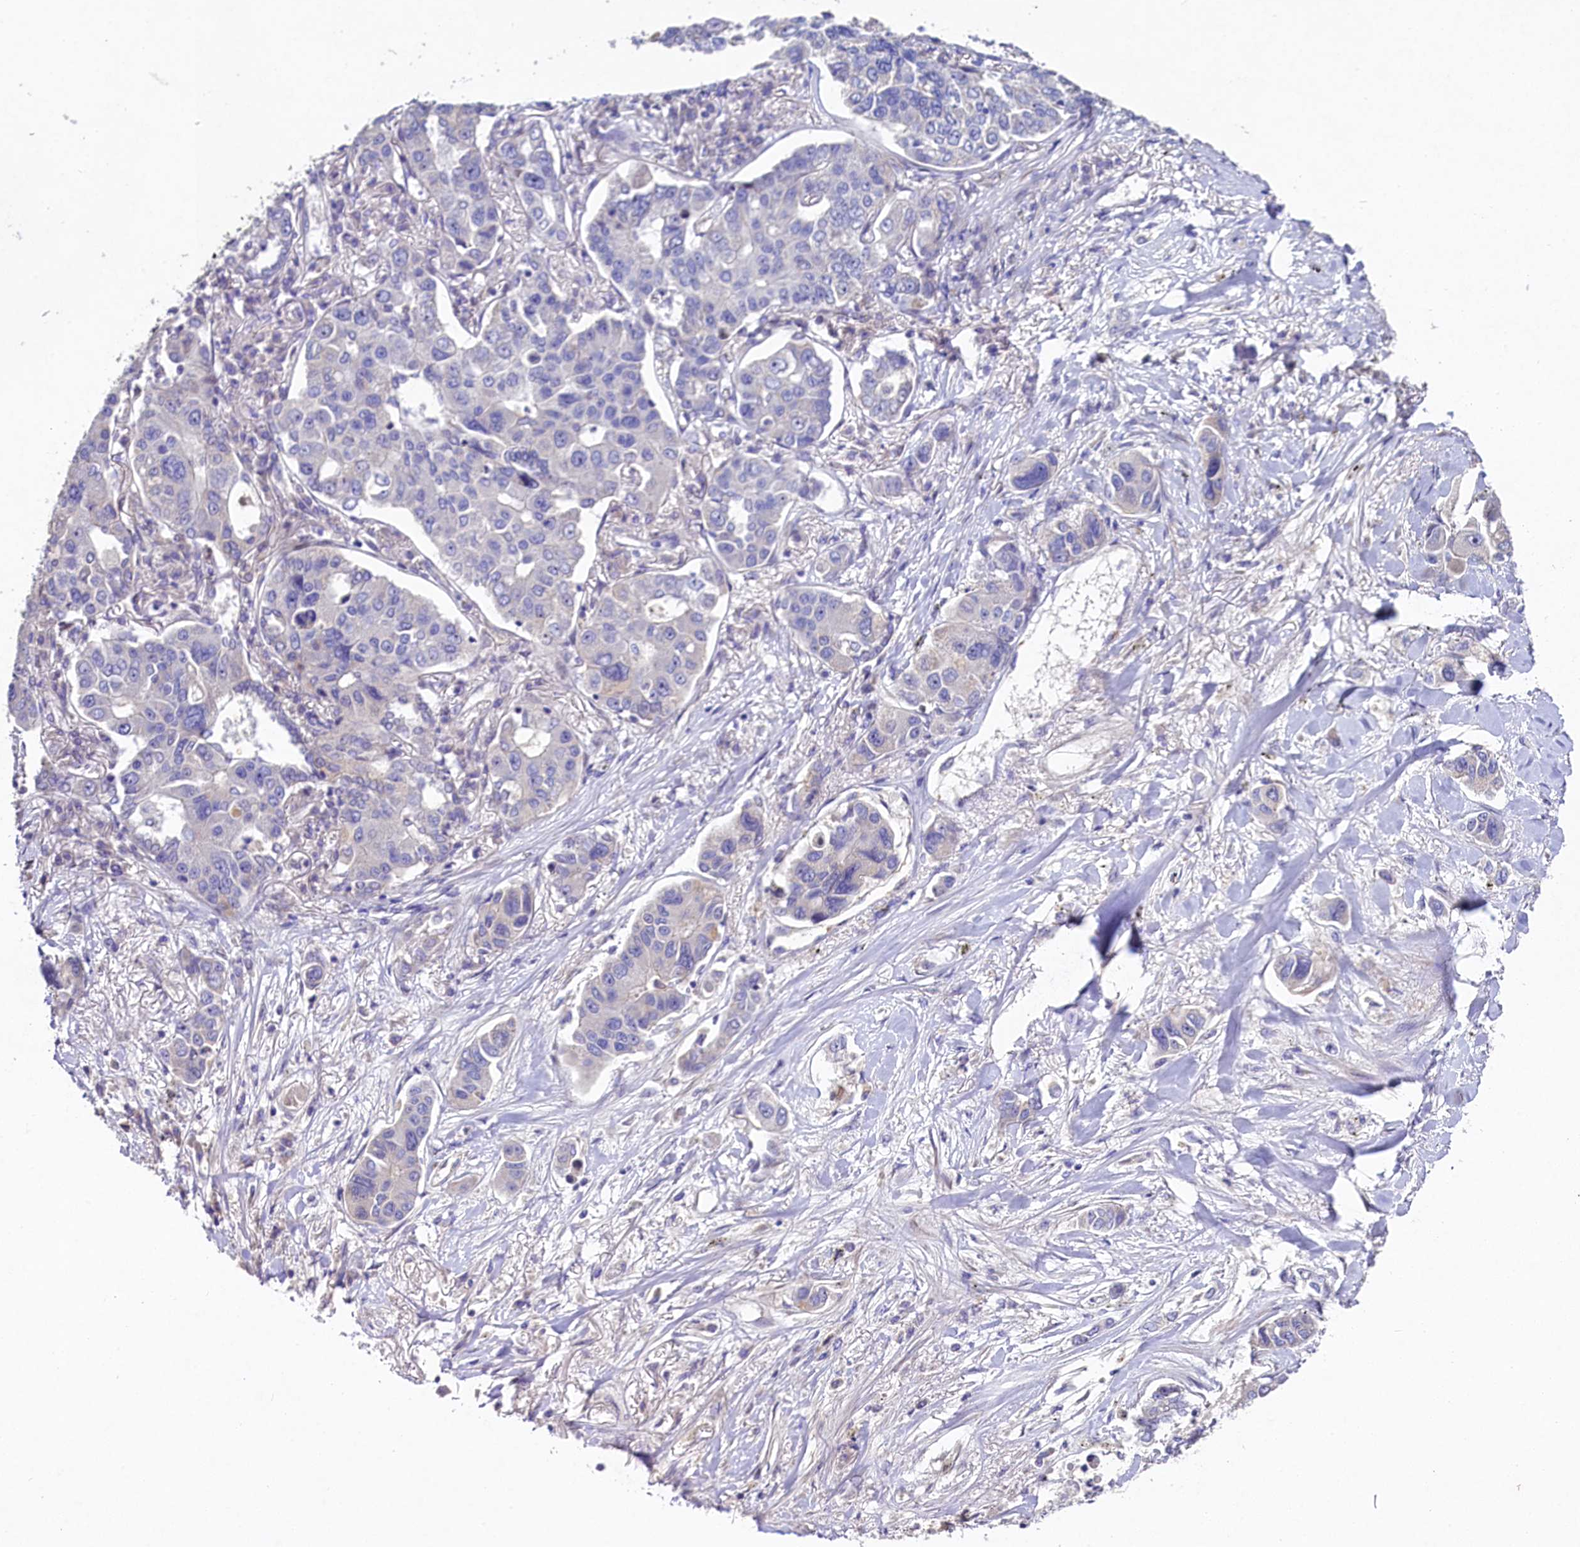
{"staining": {"intensity": "negative", "quantity": "none", "location": "none"}, "tissue": "lung cancer", "cell_type": "Tumor cells", "image_type": "cancer", "snomed": [{"axis": "morphology", "description": "Adenocarcinoma, NOS"}, {"axis": "topography", "description": "Lung"}], "caption": "Immunohistochemistry micrograph of neoplastic tissue: lung adenocarcinoma stained with DAB (3,3'-diaminobenzidine) exhibits no significant protein expression in tumor cells. (DAB (3,3'-diaminobenzidine) immunohistochemistry (IHC) with hematoxylin counter stain).", "gene": "FXYD6", "patient": {"sex": "male", "age": 49}}